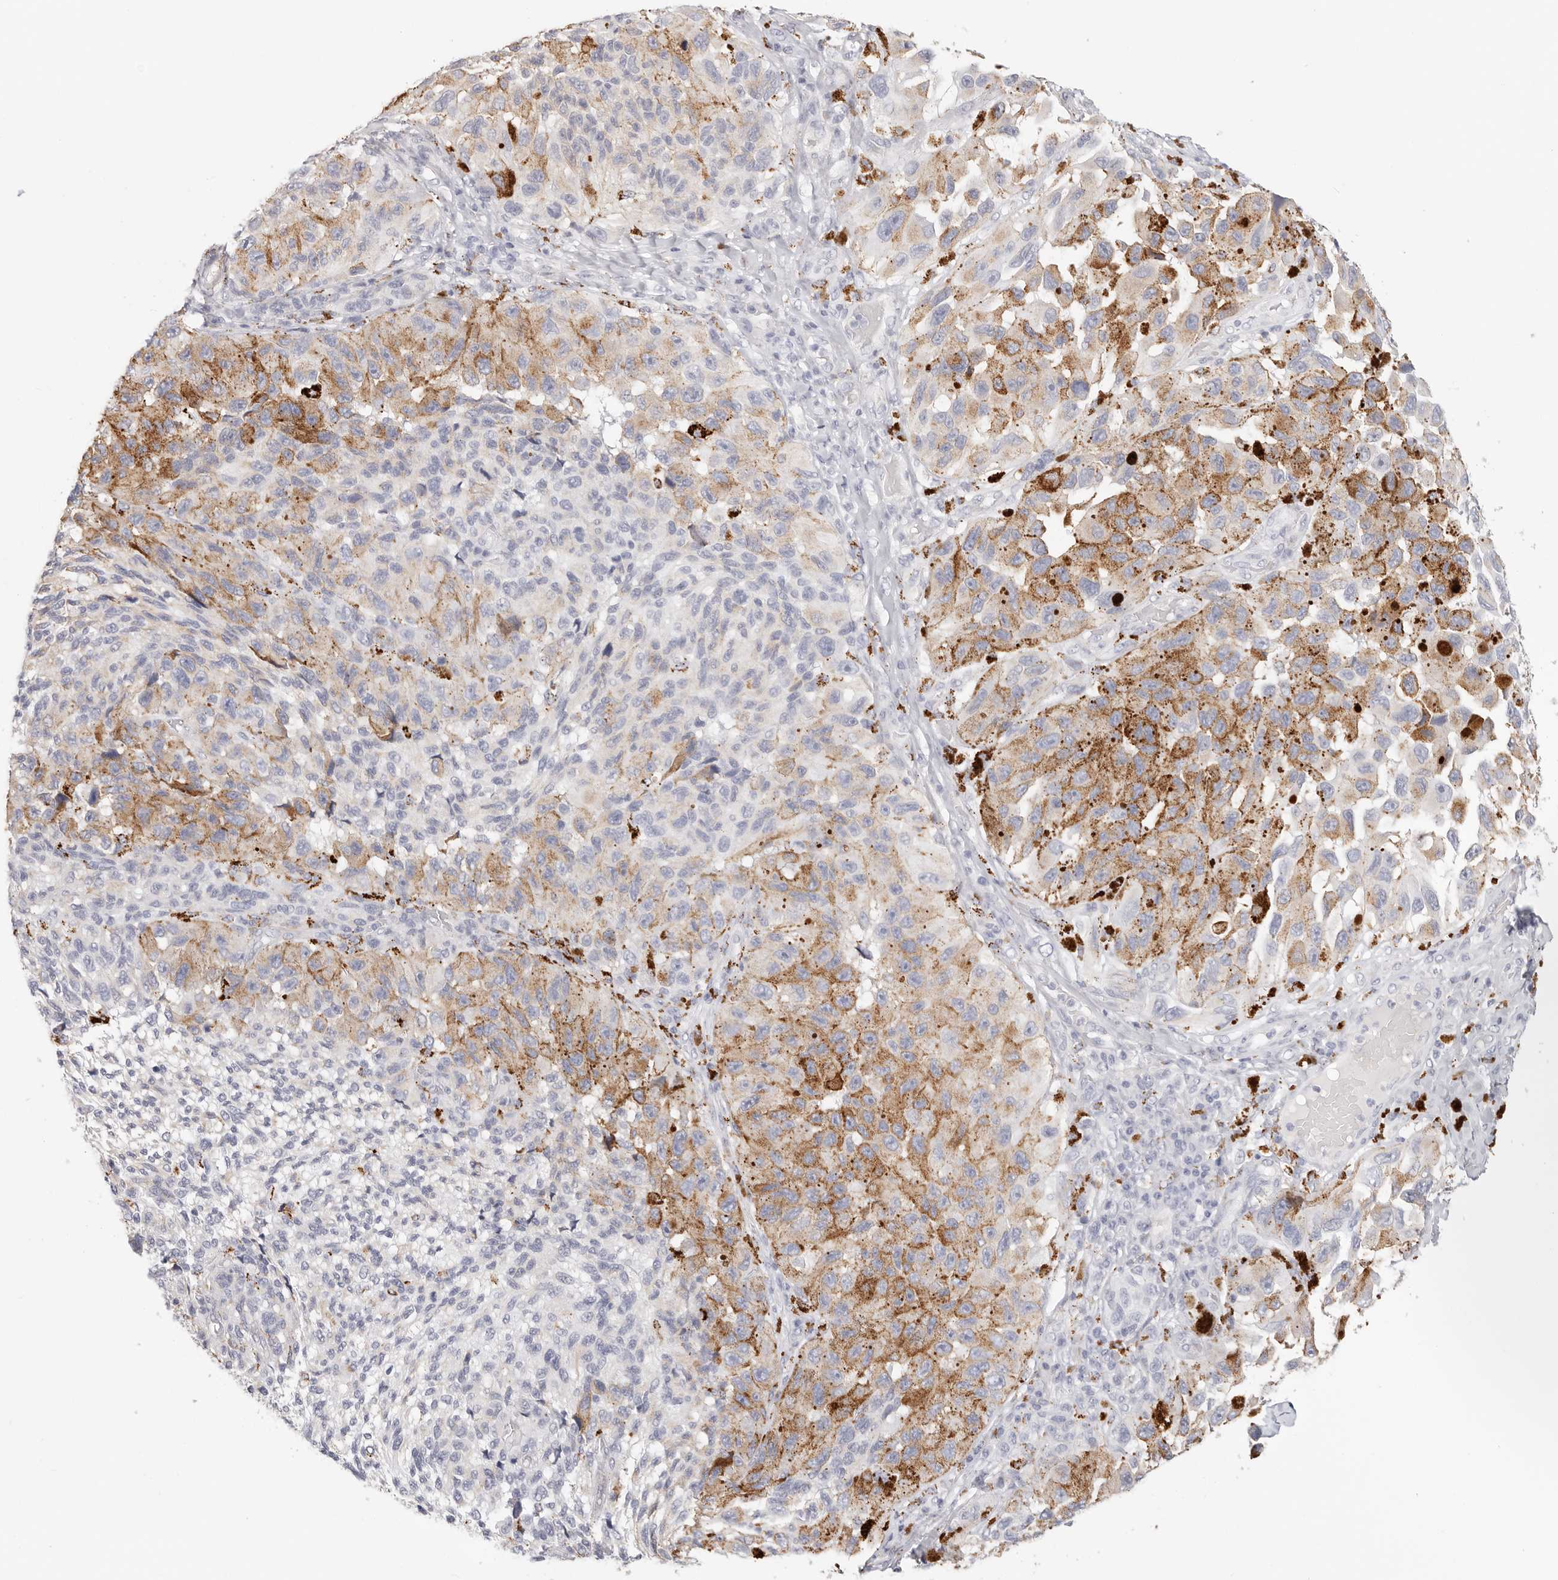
{"staining": {"intensity": "moderate", "quantity": "<25%", "location": "cytoplasmic/membranous"}, "tissue": "melanoma", "cell_type": "Tumor cells", "image_type": "cancer", "snomed": [{"axis": "morphology", "description": "Malignant melanoma, NOS"}, {"axis": "topography", "description": "Skin"}], "caption": "Melanoma tissue reveals moderate cytoplasmic/membranous expression in about <25% of tumor cells", "gene": "STKLD1", "patient": {"sex": "female", "age": 73}}